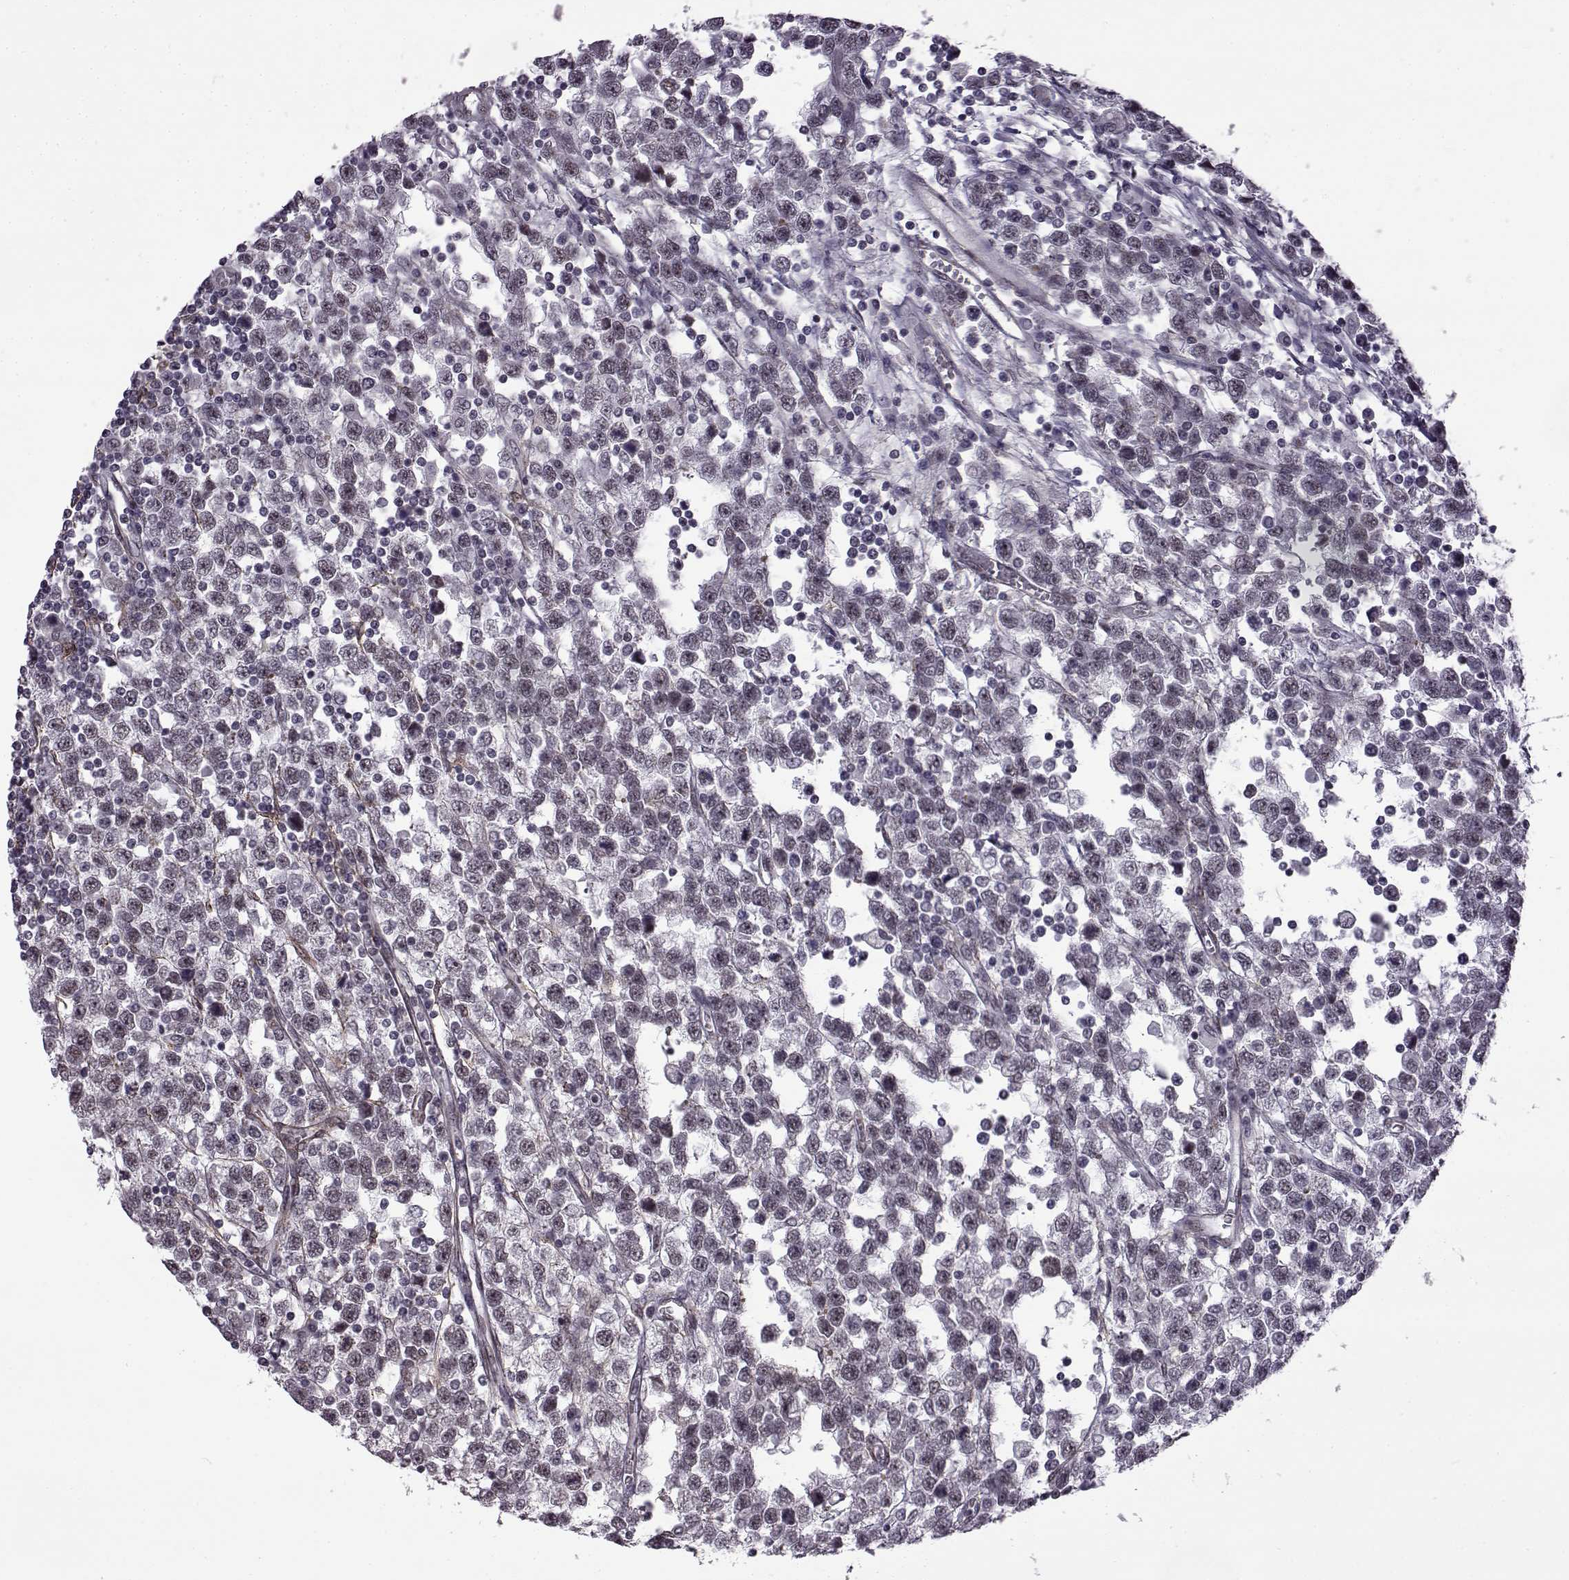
{"staining": {"intensity": "negative", "quantity": "none", "location": "none"}, "tissue": "testis cancer", "cell_type": "Tumor cells", "image_type": "cancer", "snomed": [{"axis": "morphology", "description": "Seminoma, NOS"}, {"axis": "topography", "description": "Testis"}], "caption": "Tumor cells are negative for protein expression in human seminoma (testis).", "gene": "SYNPO2", "patient": {"sex": "male", "age": 34}}